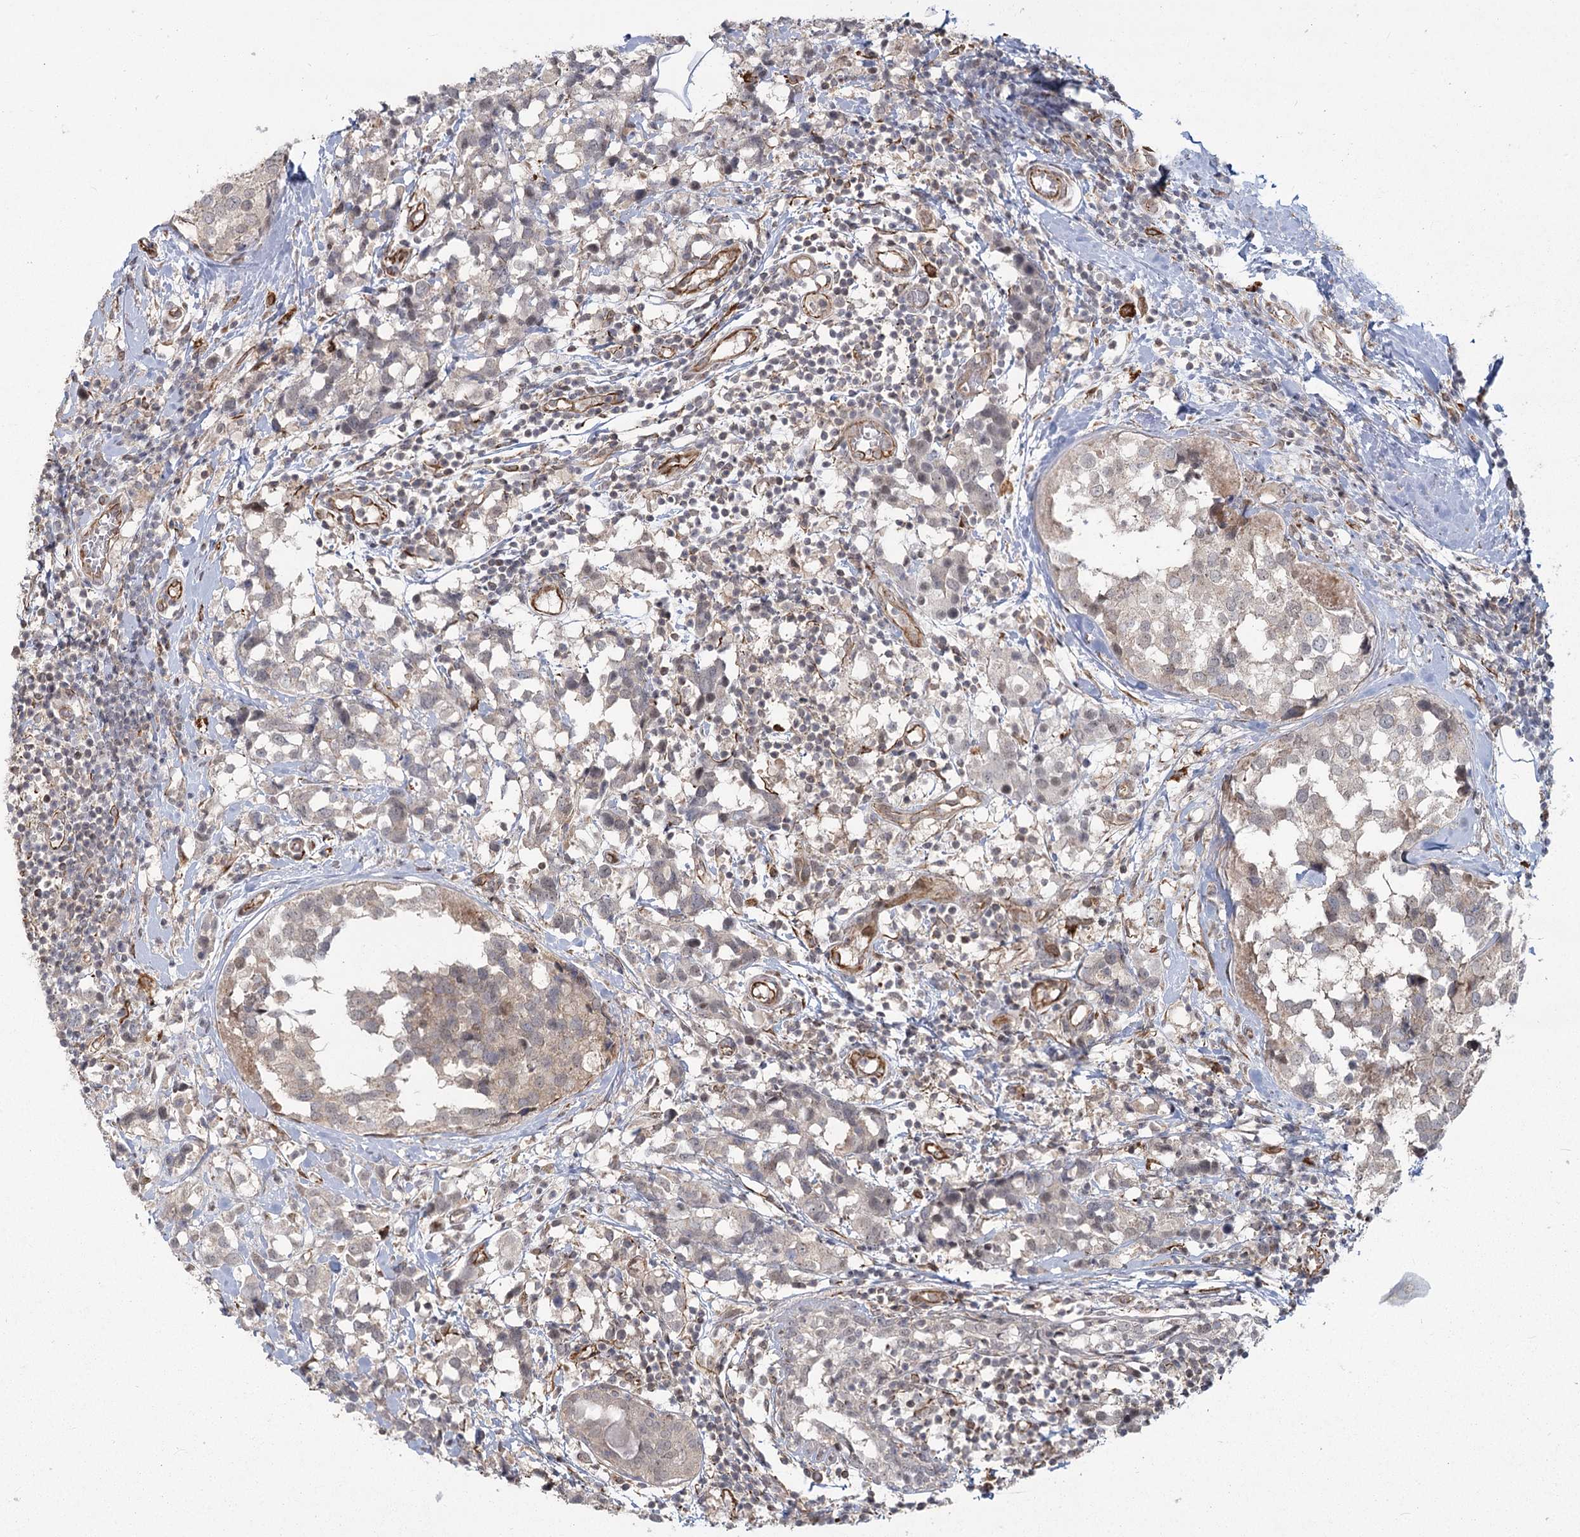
{"staining": {"intensity": "negative", "quantity": "none", "location": "none"}, "tissue": "breast cancer", "cell_type": "Tumor cells", "image_type": "cancer", "snomed": [{"axis": "morphology", "description": "Lobular carcinoma"}, {"axis": "topography", "description": "Breast"}], "caption": "IHC photomicrograph of breast cancer stained for a protein (brown), which demonstrates no positivity in tumor cells. (DAB (3,3'-diaminobenzidine) immunohistochemistry (IHC), high magnification).", "gene": "AP2M1", "patient": {"sex": "female", "age": 59}}